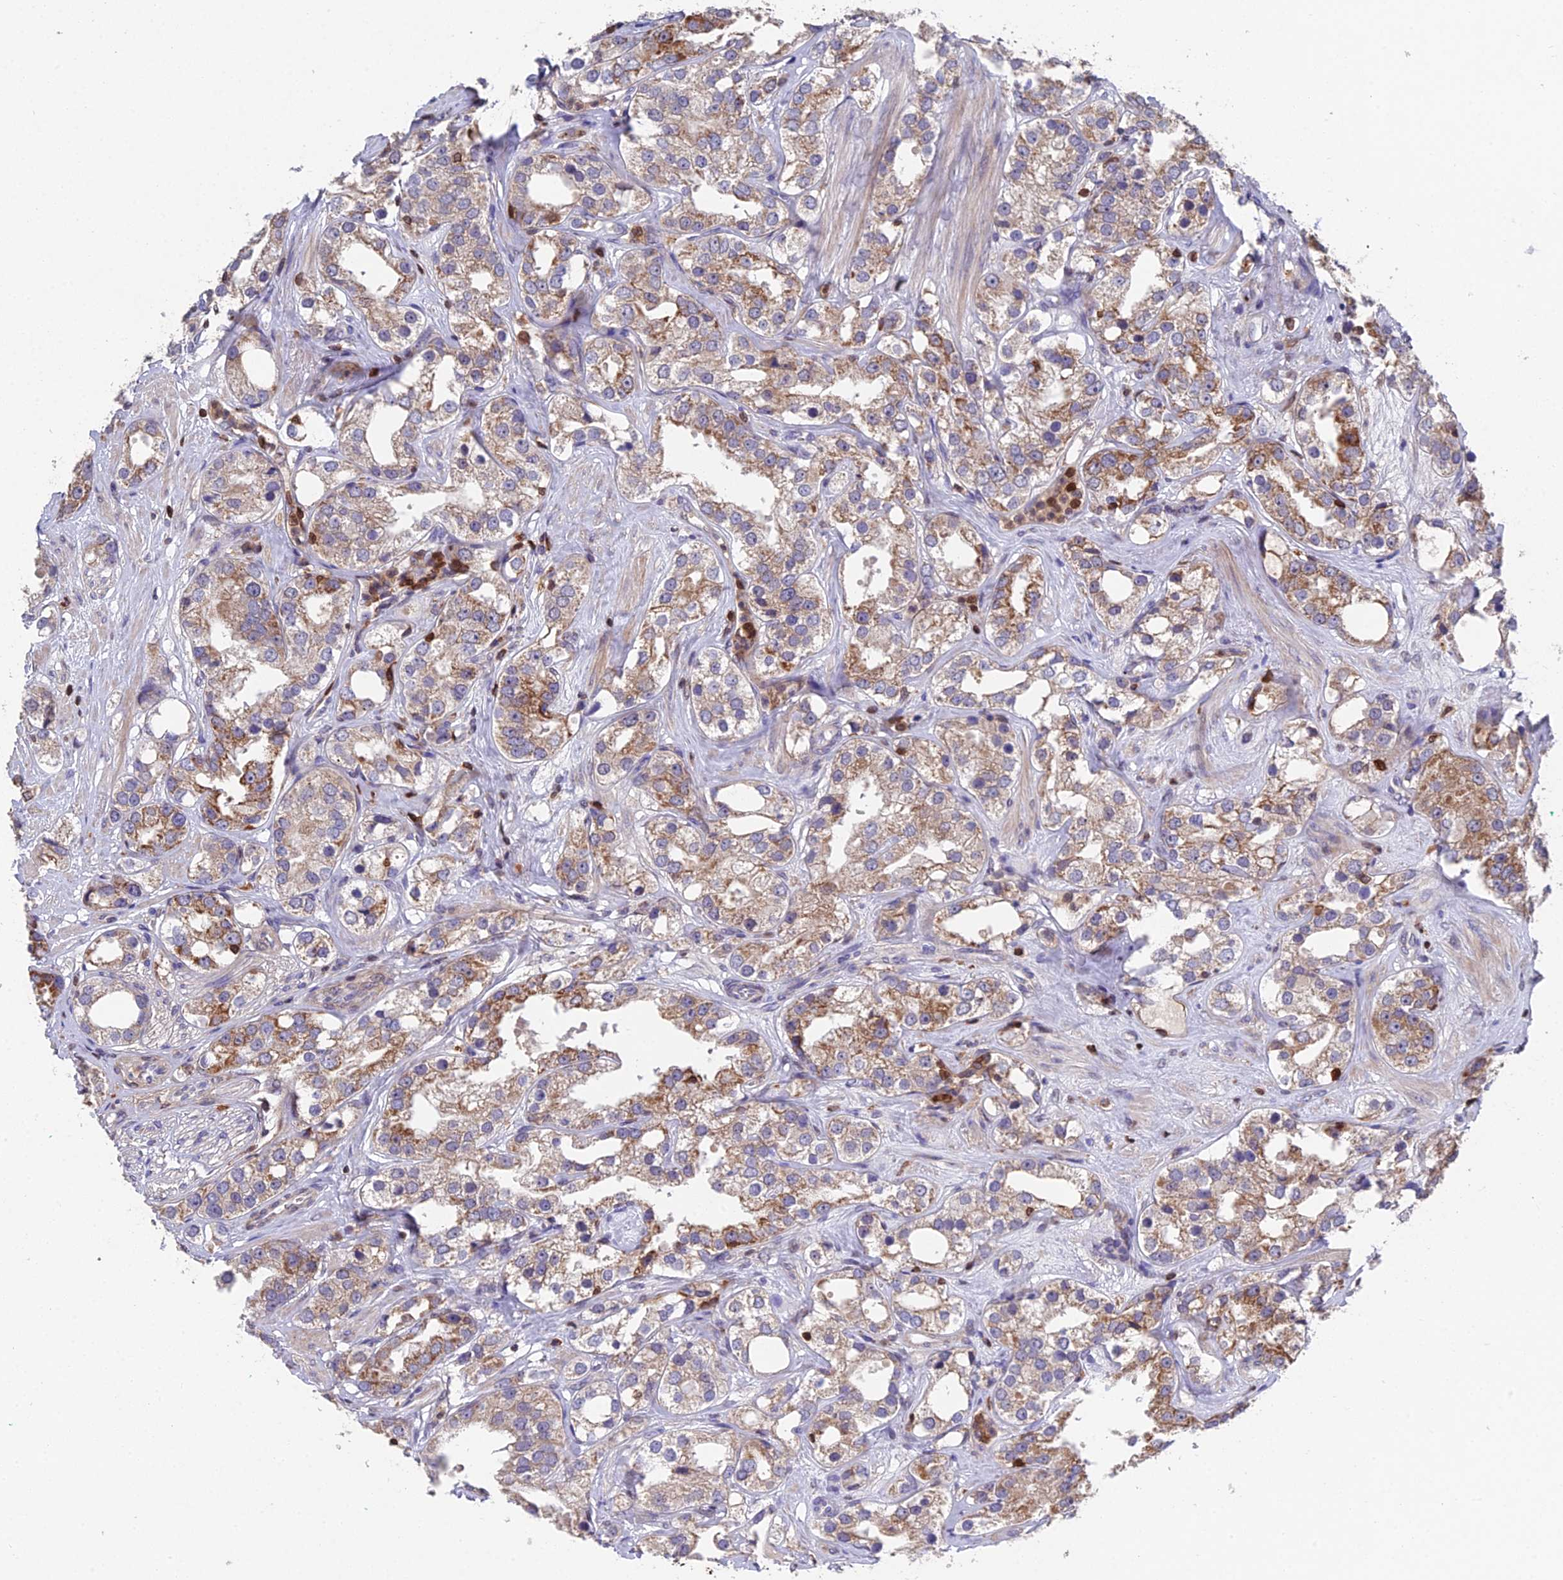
{"staining": {"intensity": "moderate", "quantity": "25%-75%", "location": "cytoplasmic/membranous"}, "tissue": "prostate cancer", "cell_type": "Tumor cells", "image_type": "cancer", "snomed": [{"axis": "morphology", "description": "Adenocarcinoma, NOS"}, {"axis": "topography", "description": "Prostate"}], "caption": "Prostate cancer (adenocarcinoma) stained with DAB immunohistochemistry (IHC) shows medium levels of moderate cytoplasmic/membranous expression in approximately 25%-75% of tumor cells. The staining is performed using DAB brown chromogen to label protein expression. The nuclei are counter-stained blue using hematoxylin.", "gene": "GALK2", "patient": {"sex": "male", "age": 79}}